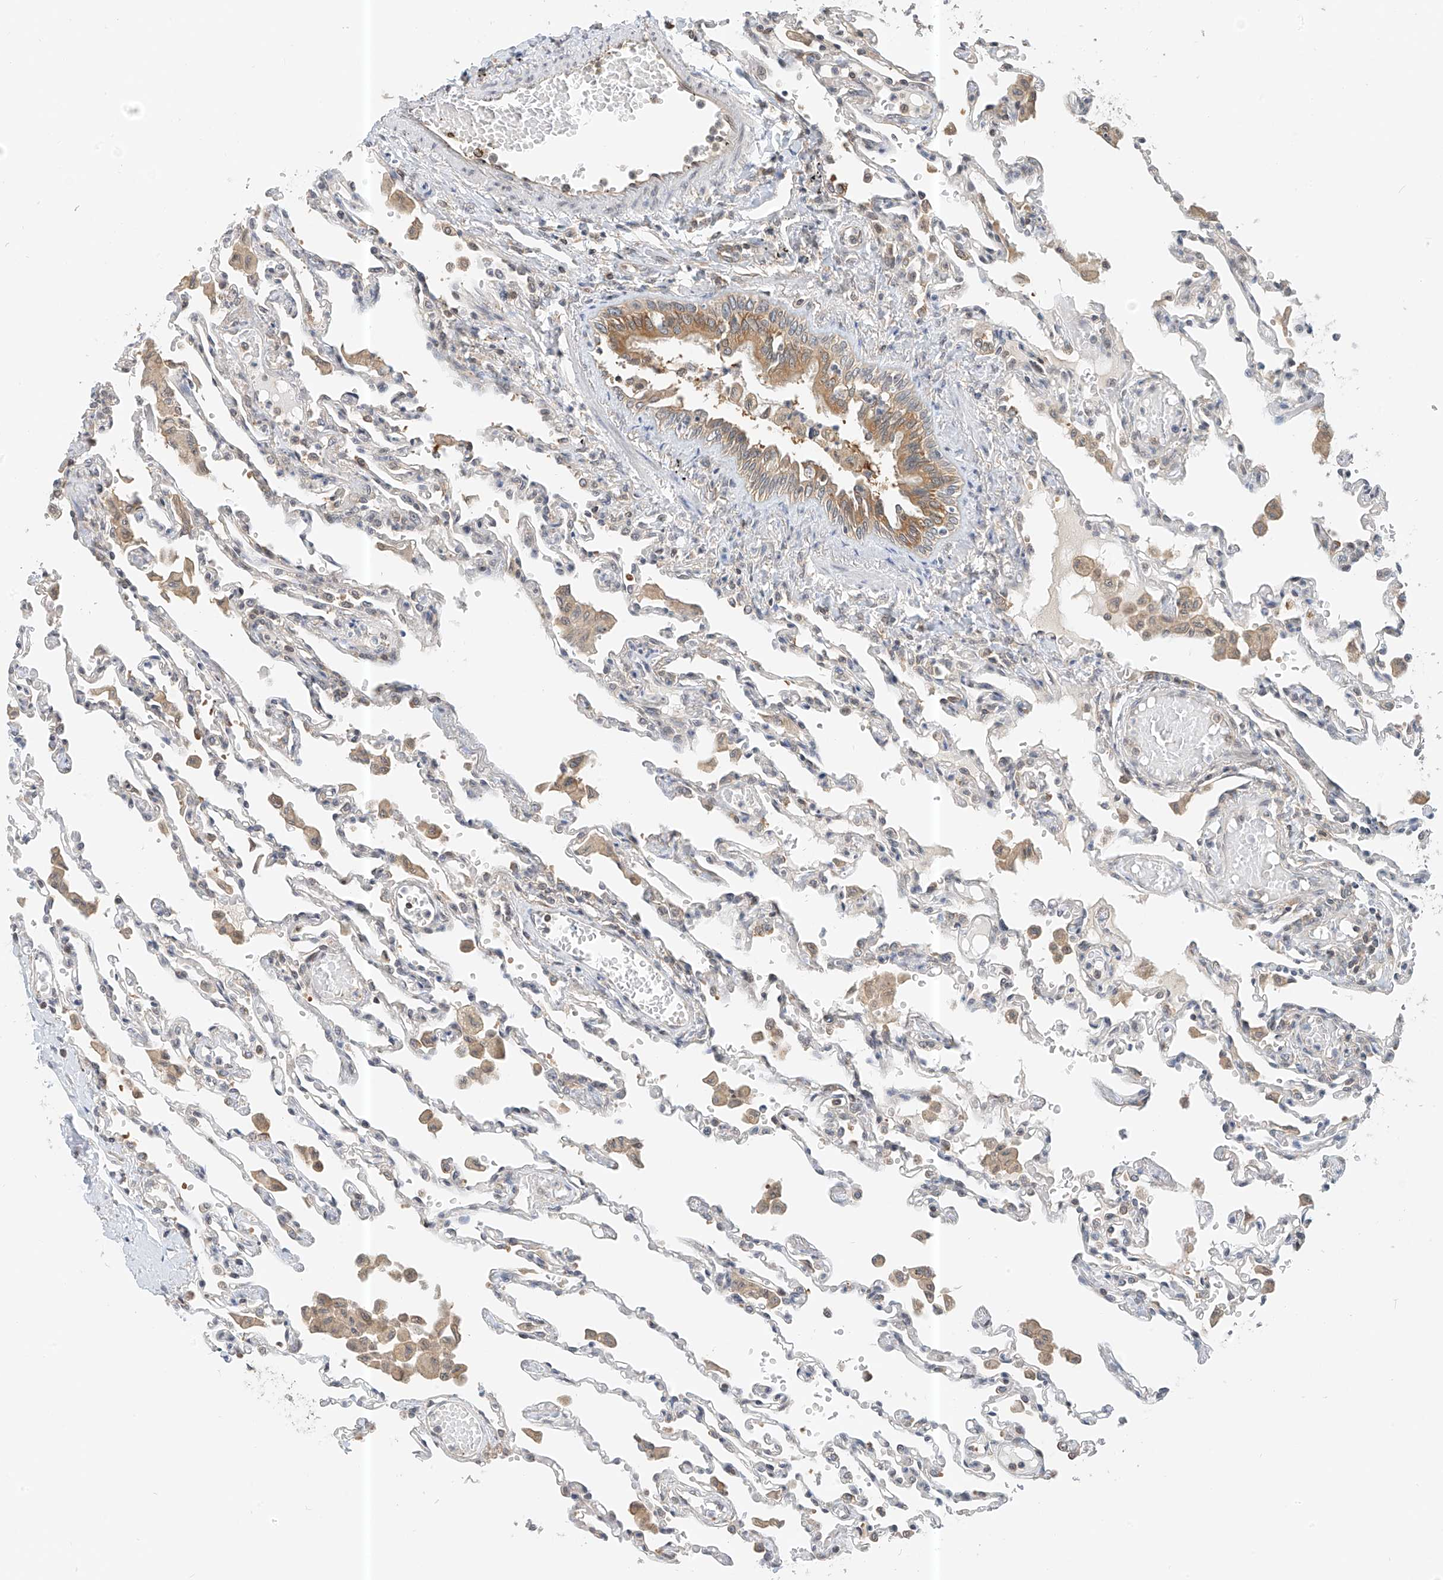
{"staining": {"intensity": "negative", "quantity": "none", "location": "none"}, "tissue": "lung", "cell_type": "Alveolar cells", "image_type": "normal", "snomed": [{"axis": "morphology", "description": "Normal tissue, NOS"}, {"axis": "topography", "description": "Bronchus"}, {"axis": "topography", "description": "Lung"}], "caption": "DAB (3,3'-diaminobenzidine) immunohistochemical staining of normal human lung demonstrates no significant staining in alveolar cells. Brightfield microscopy of IHC stained with DAB (brown) and hematoxylin (blue), captured at high magnification.", "gene": "PPA2", "patient": {"sex": "female", "age": 49}}